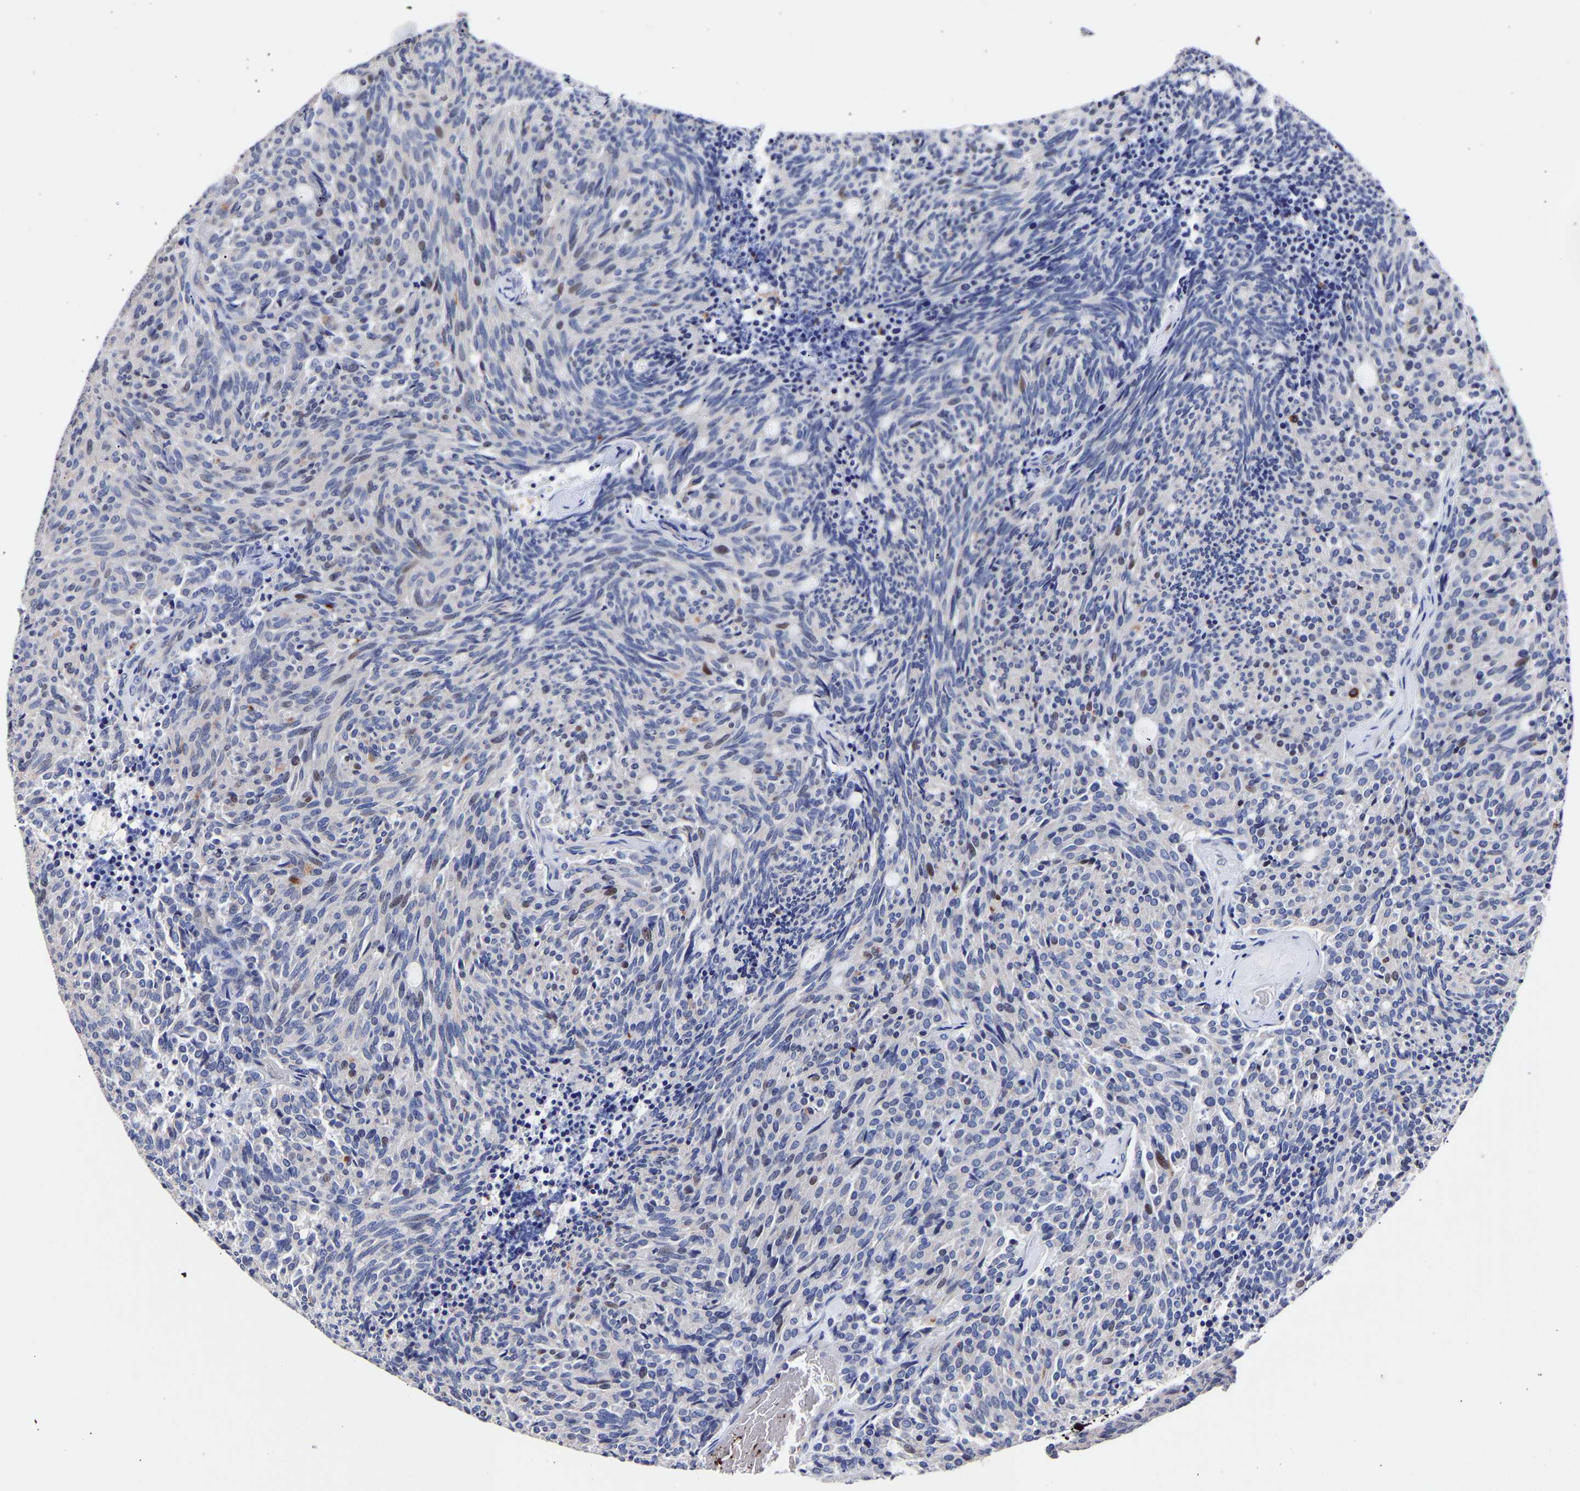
{"staining": {"intensity": "weak", "quantity": "<25%", "location": "nuclear"}, "tissue": "carcinoid", "cell_type": "Tumor cells", "image_type": "cancer", "snomed": [{"axis": "morphology", "description": "Carcinoid, malignant, NOS"}, {"axis": "topography", "description": "Pancreas"}], "caption": "Malignant carcinoid was stained to show a protein in brown. There is no significant staining in tumor cells.", "gene": "SEM1", "patient": {"sex": "female", "age": 54}}